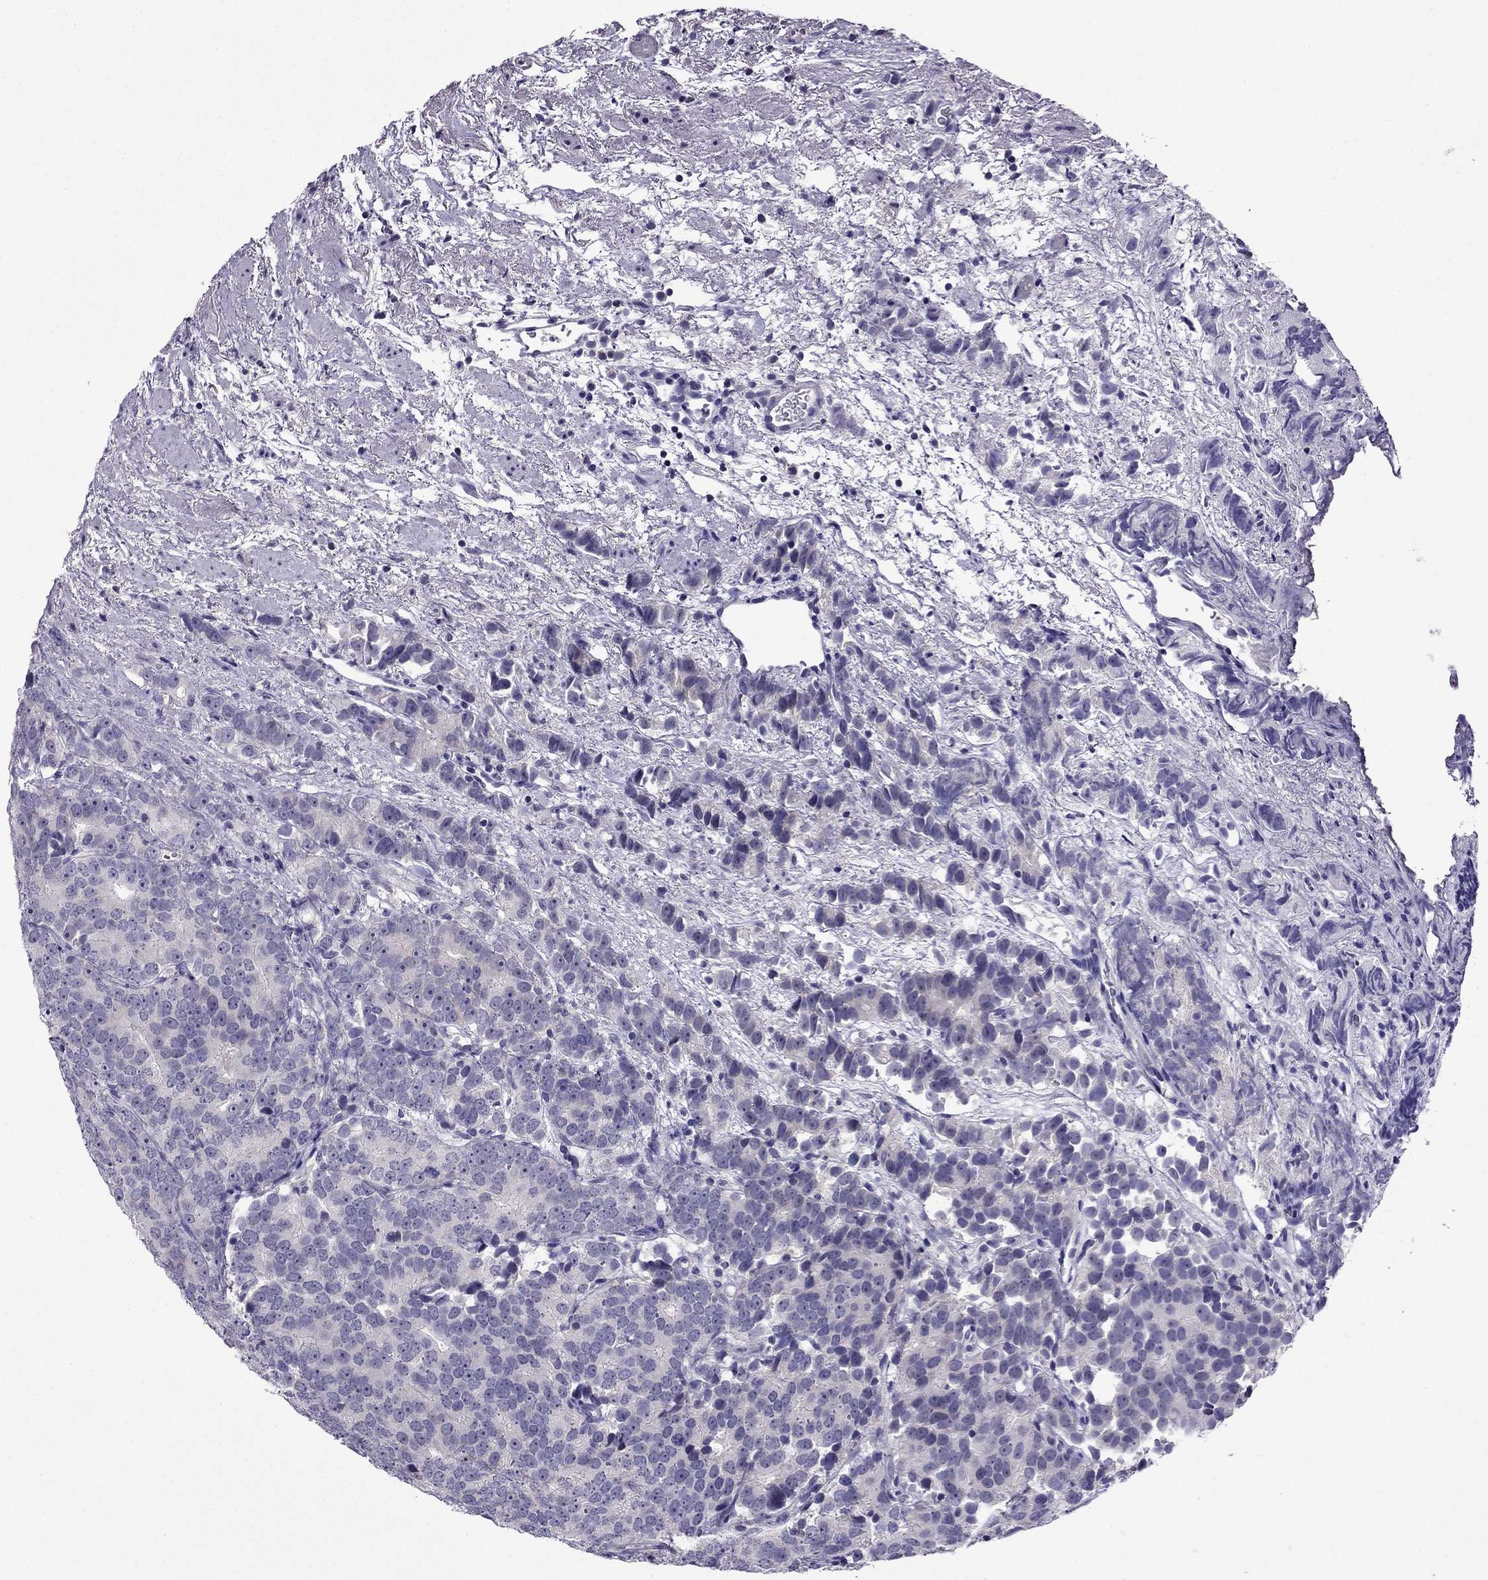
{"staining": {"intensity": "negative", "quantity": "none", "location": "none"}, "tissue": "prostate cancer", "cell_type": "Tumor cells", "image_type": "cancer", "snomed": [{"axis": "morphology", "description": "Adenocarcinoma, High grade"}, {"axis": "topography", "description": "Prostate"}], "caption": "There is no significant staining in tumor cells of adenocarcinoma (high-grade) (prostate).", "gene": "SPTBN4", "patient": {"sex": "male", "age": 90}}